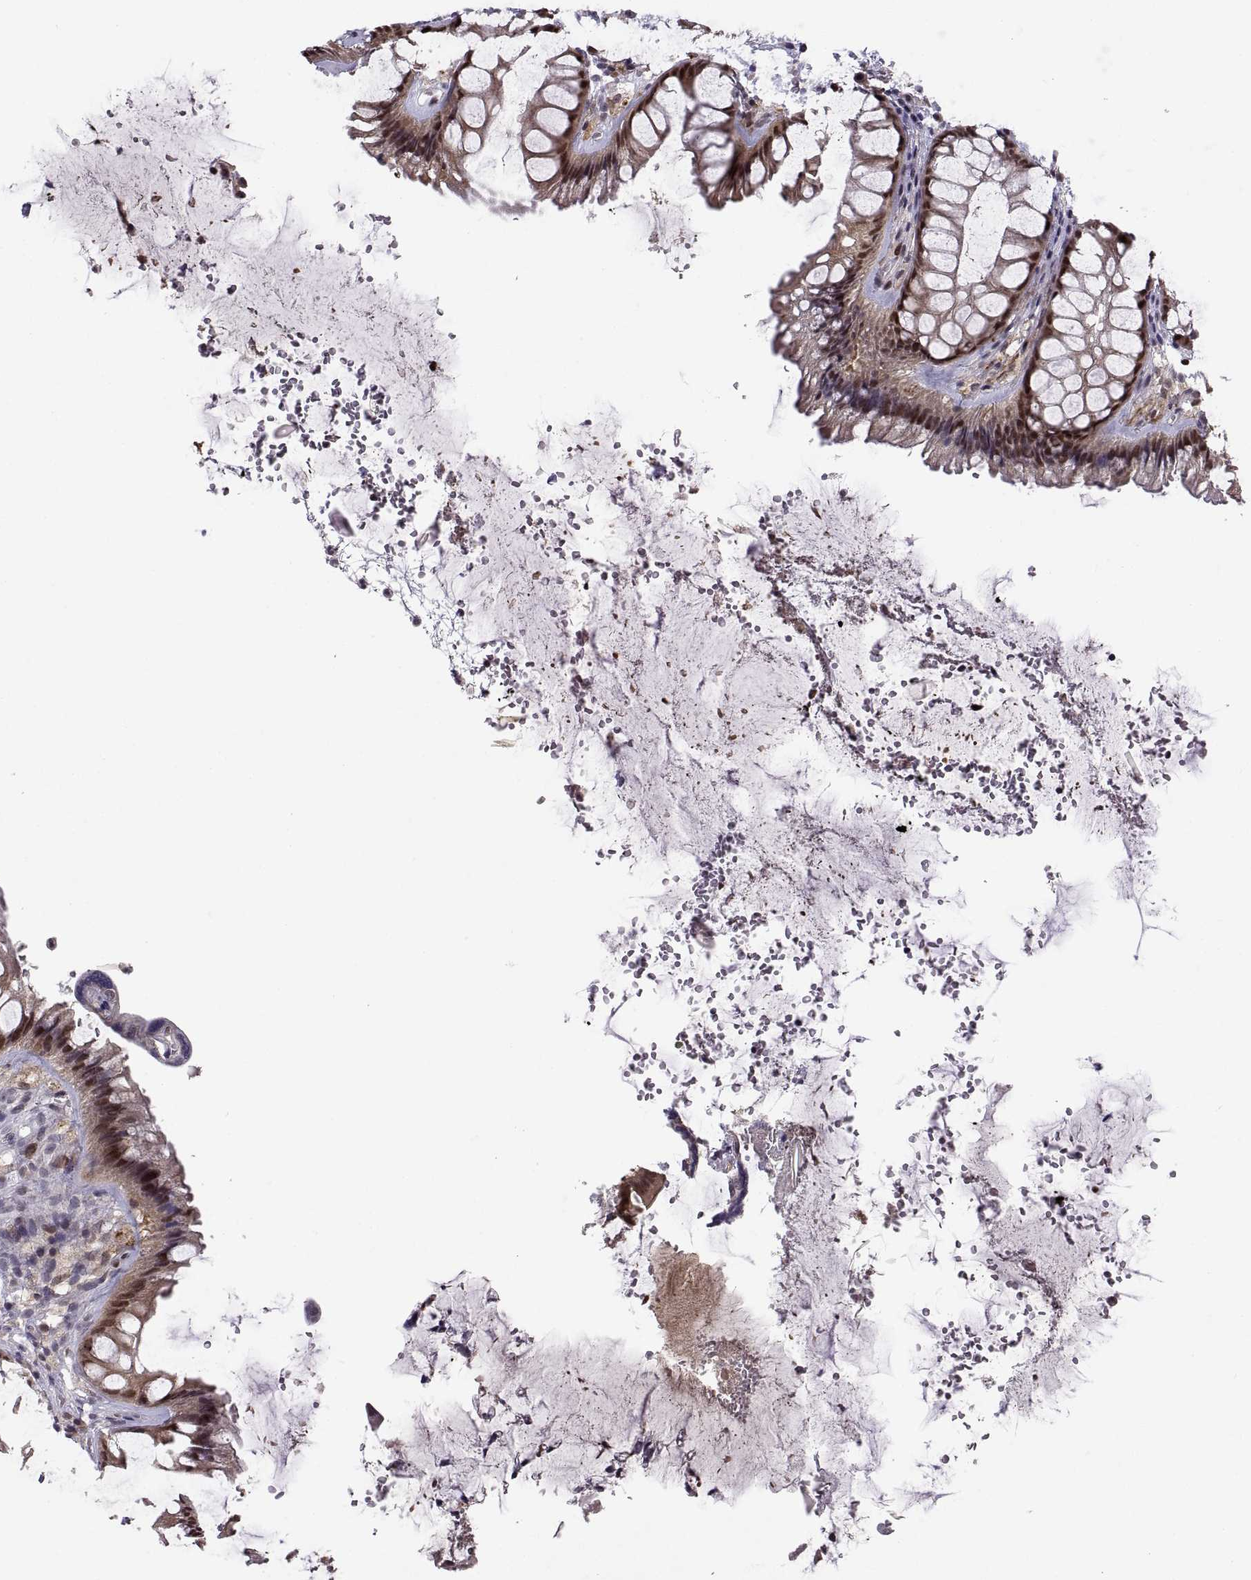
{"staining": {"intensity": "moderate", "quantity": "25%-75%", "location": "nuclear"}, "tissue": "rectum", "cell_type": "Glandular cells", "image_type": "normal", "snomed": [{"axis": "morphology", "description": "Normal tissue, NOS"}, {"axis": "topography", "description": "Rectum"}], "caption": "The histopathology image shows immunohistochemical staining of normal rectum. There is moderate nuclear positivity is identified in about 25%-75% of glandular cells.", "gene": "CHFR", "patient": {"sex": "female", "age": 62}}